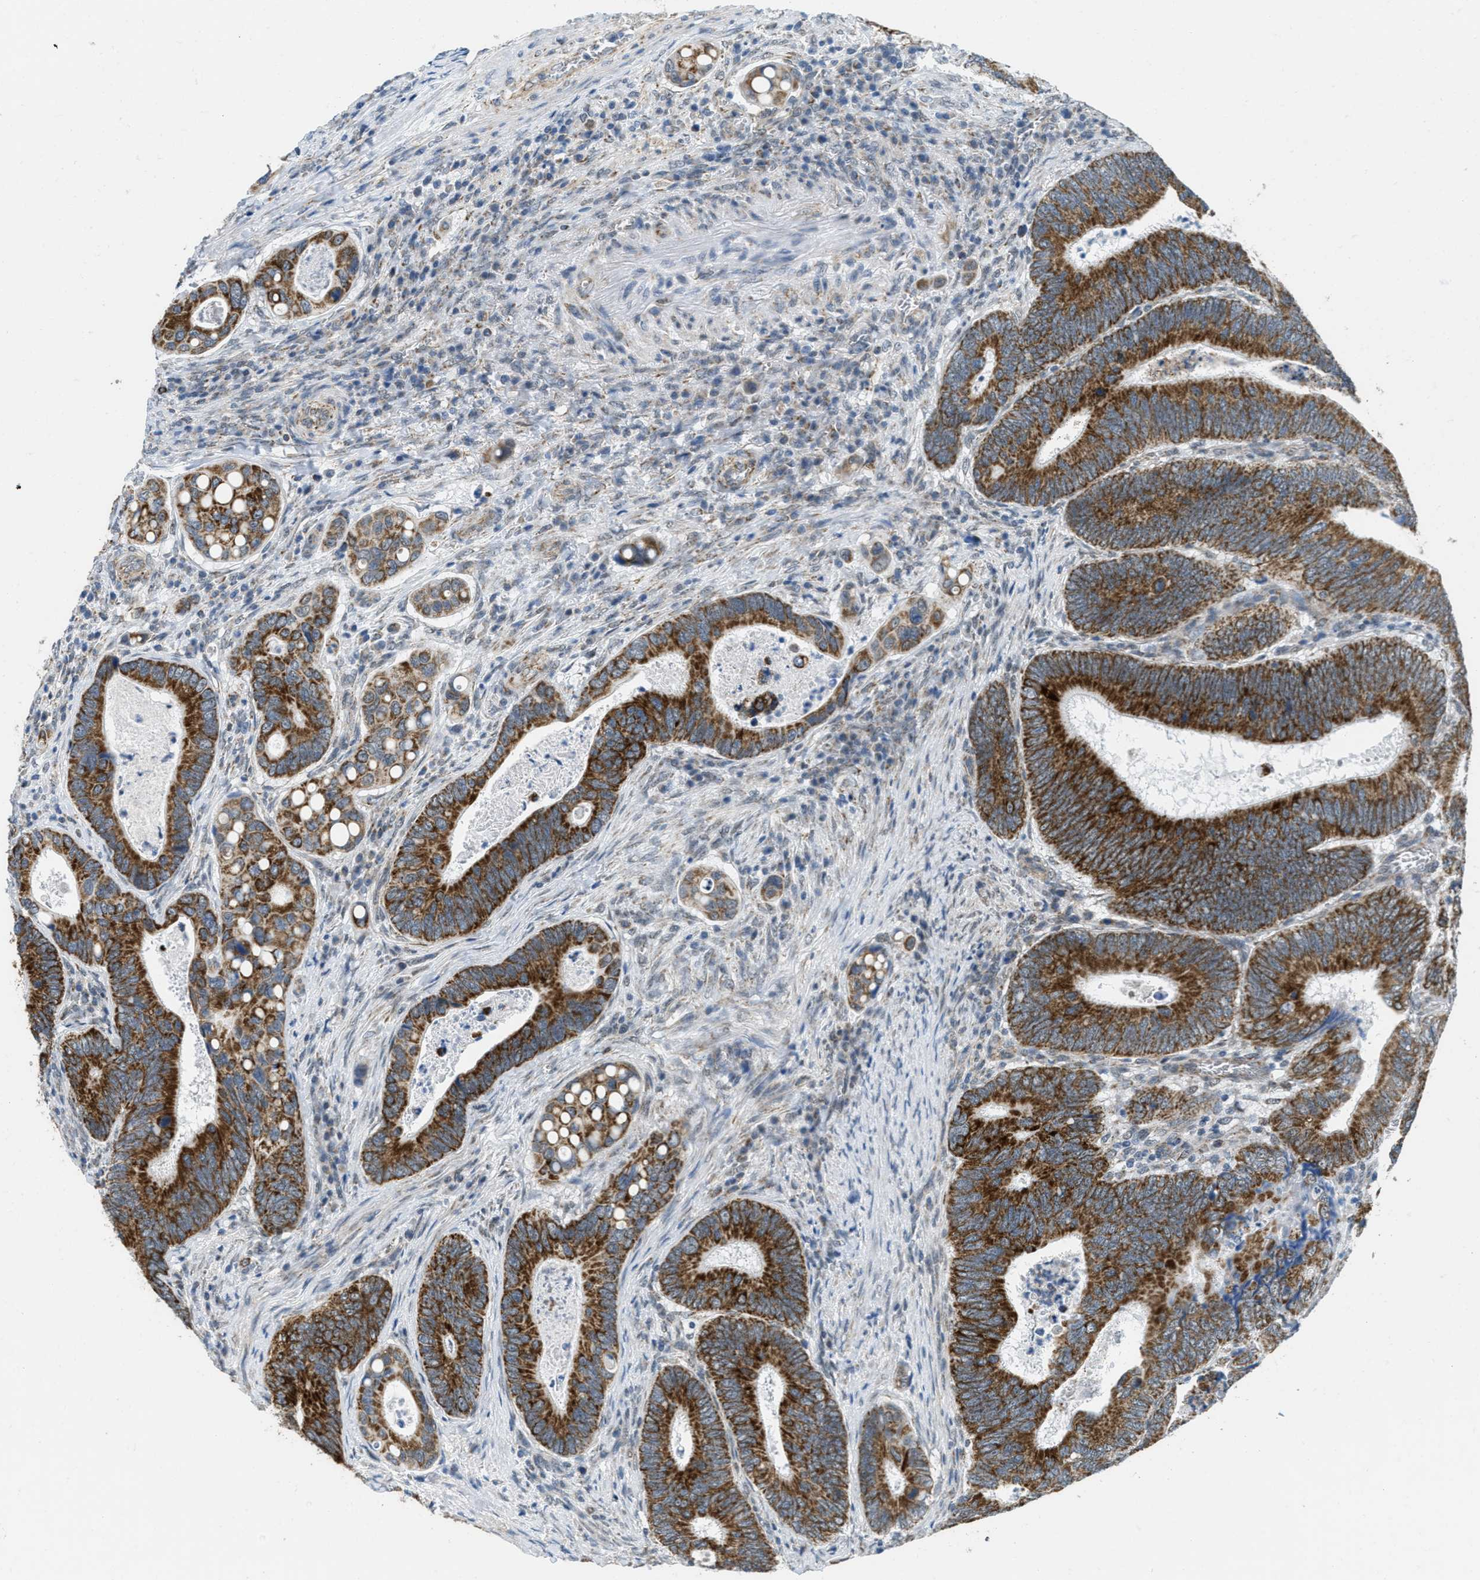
{"staining": {"intensity": "strong", "quantity": ">75%", "location": "cytoplasmic/membranous"}, "tissue": "colorectal cancer", "cell_type": "Tumor cells", "image_type": "cancer", "snomed": [{"axis": "morphology", "description": "Inflammation, NOS"}, {"axis": "morphology", "description": "Adenocarcinoma, NOS"}, {"axis": "topography", "description": "Colon"}], "caption": "DAB immunohistochemical staining of colorectal adenocarcinoma shows strong cytoplasmic/membranous protein staining in approximately >75% of tumor cells. (brown staining indicates protein expression, while blue staining denotes nuclei).", "gene": "TOMM70", "patient": {"sex": "male", "age": 72}}